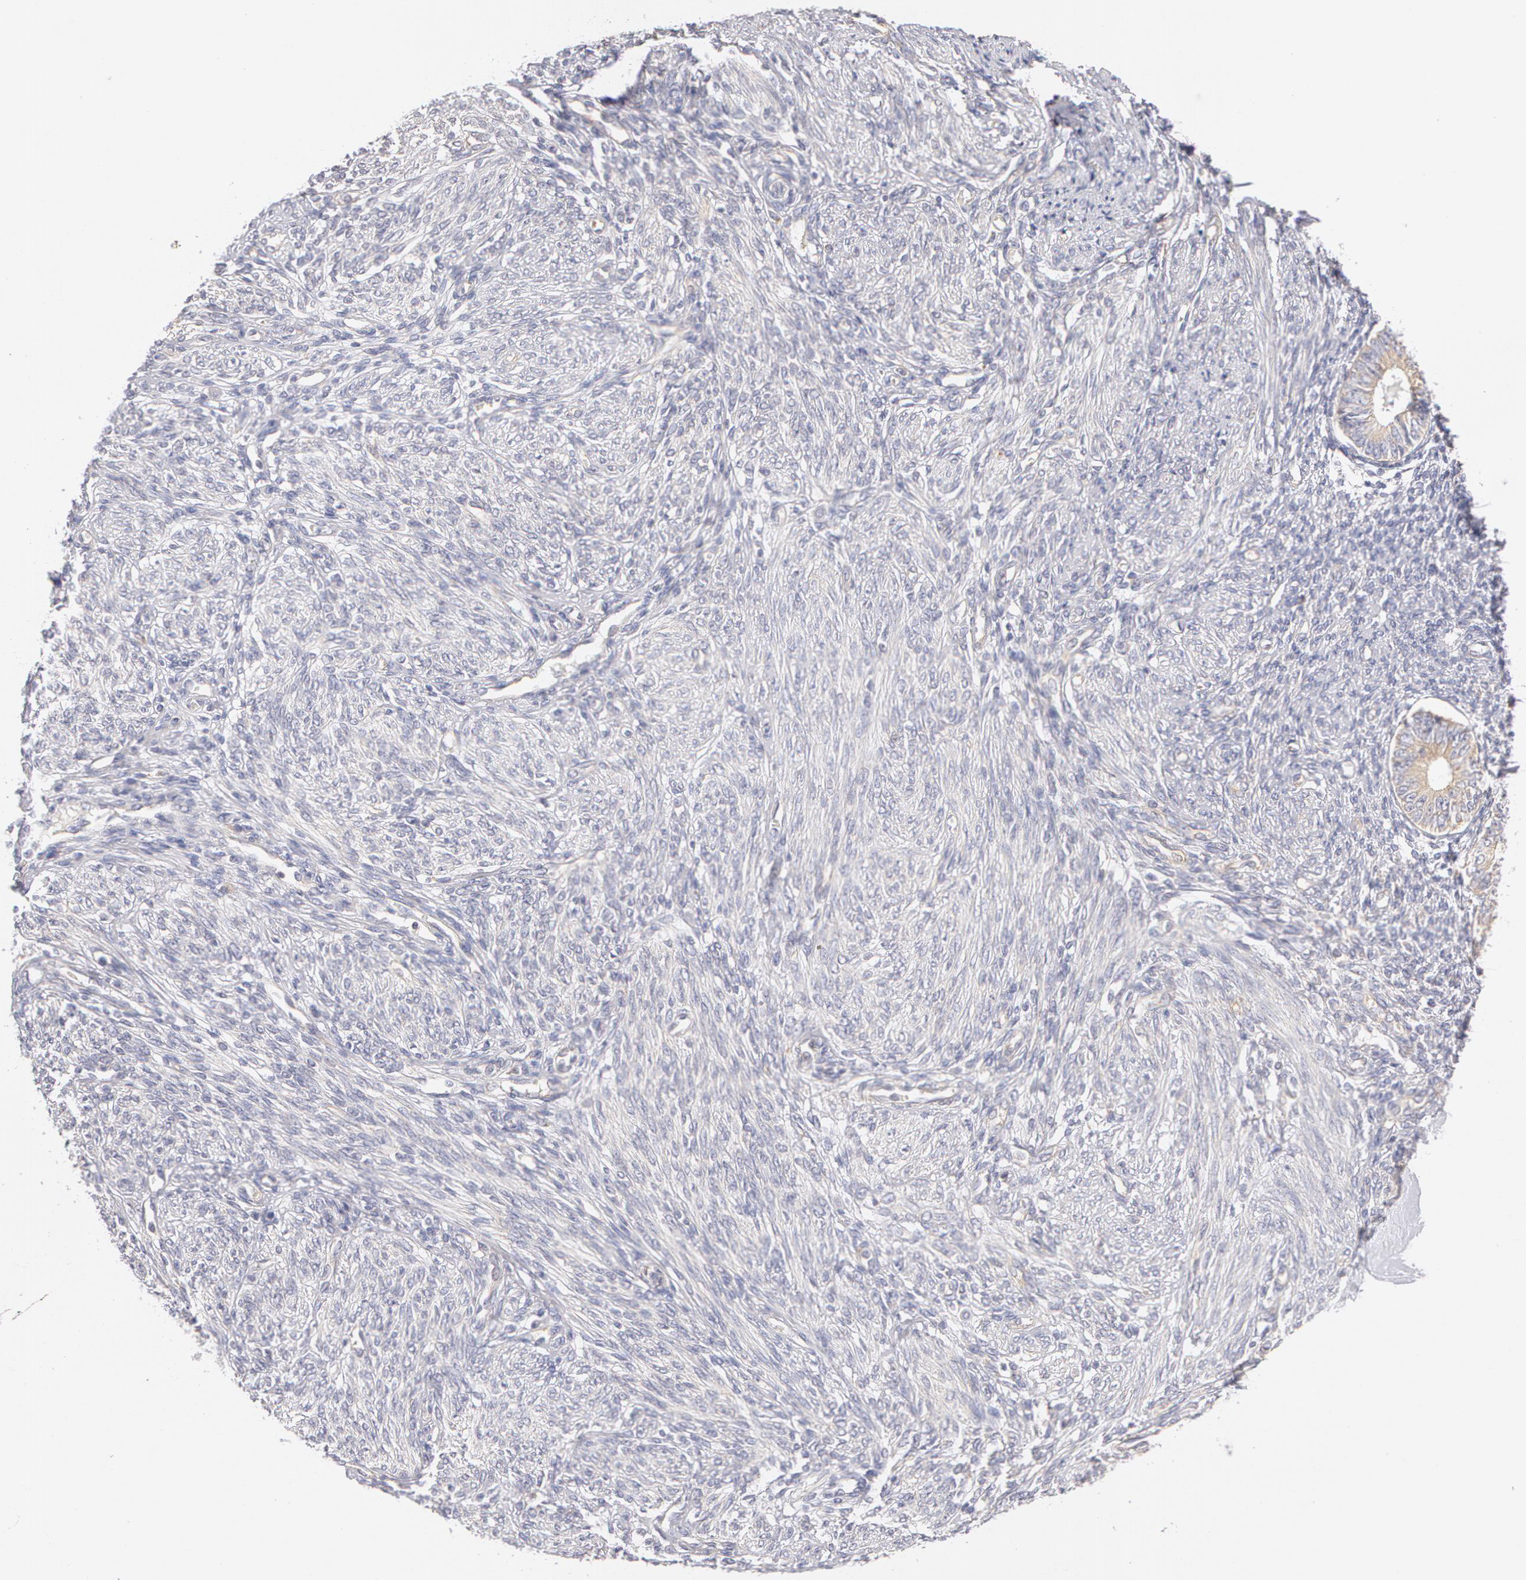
{"staining": {"intensity": "negative", "quantity": "none", "location": "none"}, "tissue": "endometrium", "cell_type": "Cells in endometrial stroma", "image_type": "normal", "snomed": [{"axis": "morphology", "description": "Normal tissue, NOS"}, {"axis": "topography", "description": "Endometrium"}], "caption": "This image is of normal endometrium stained with immunohistochemistry to label a protein in brown with the nuclei are counter-stained blue. There is no staining in cells in endometrial stroma.", "gene": "DDX3X", "patient": {"sex": "female", "age": 82}}